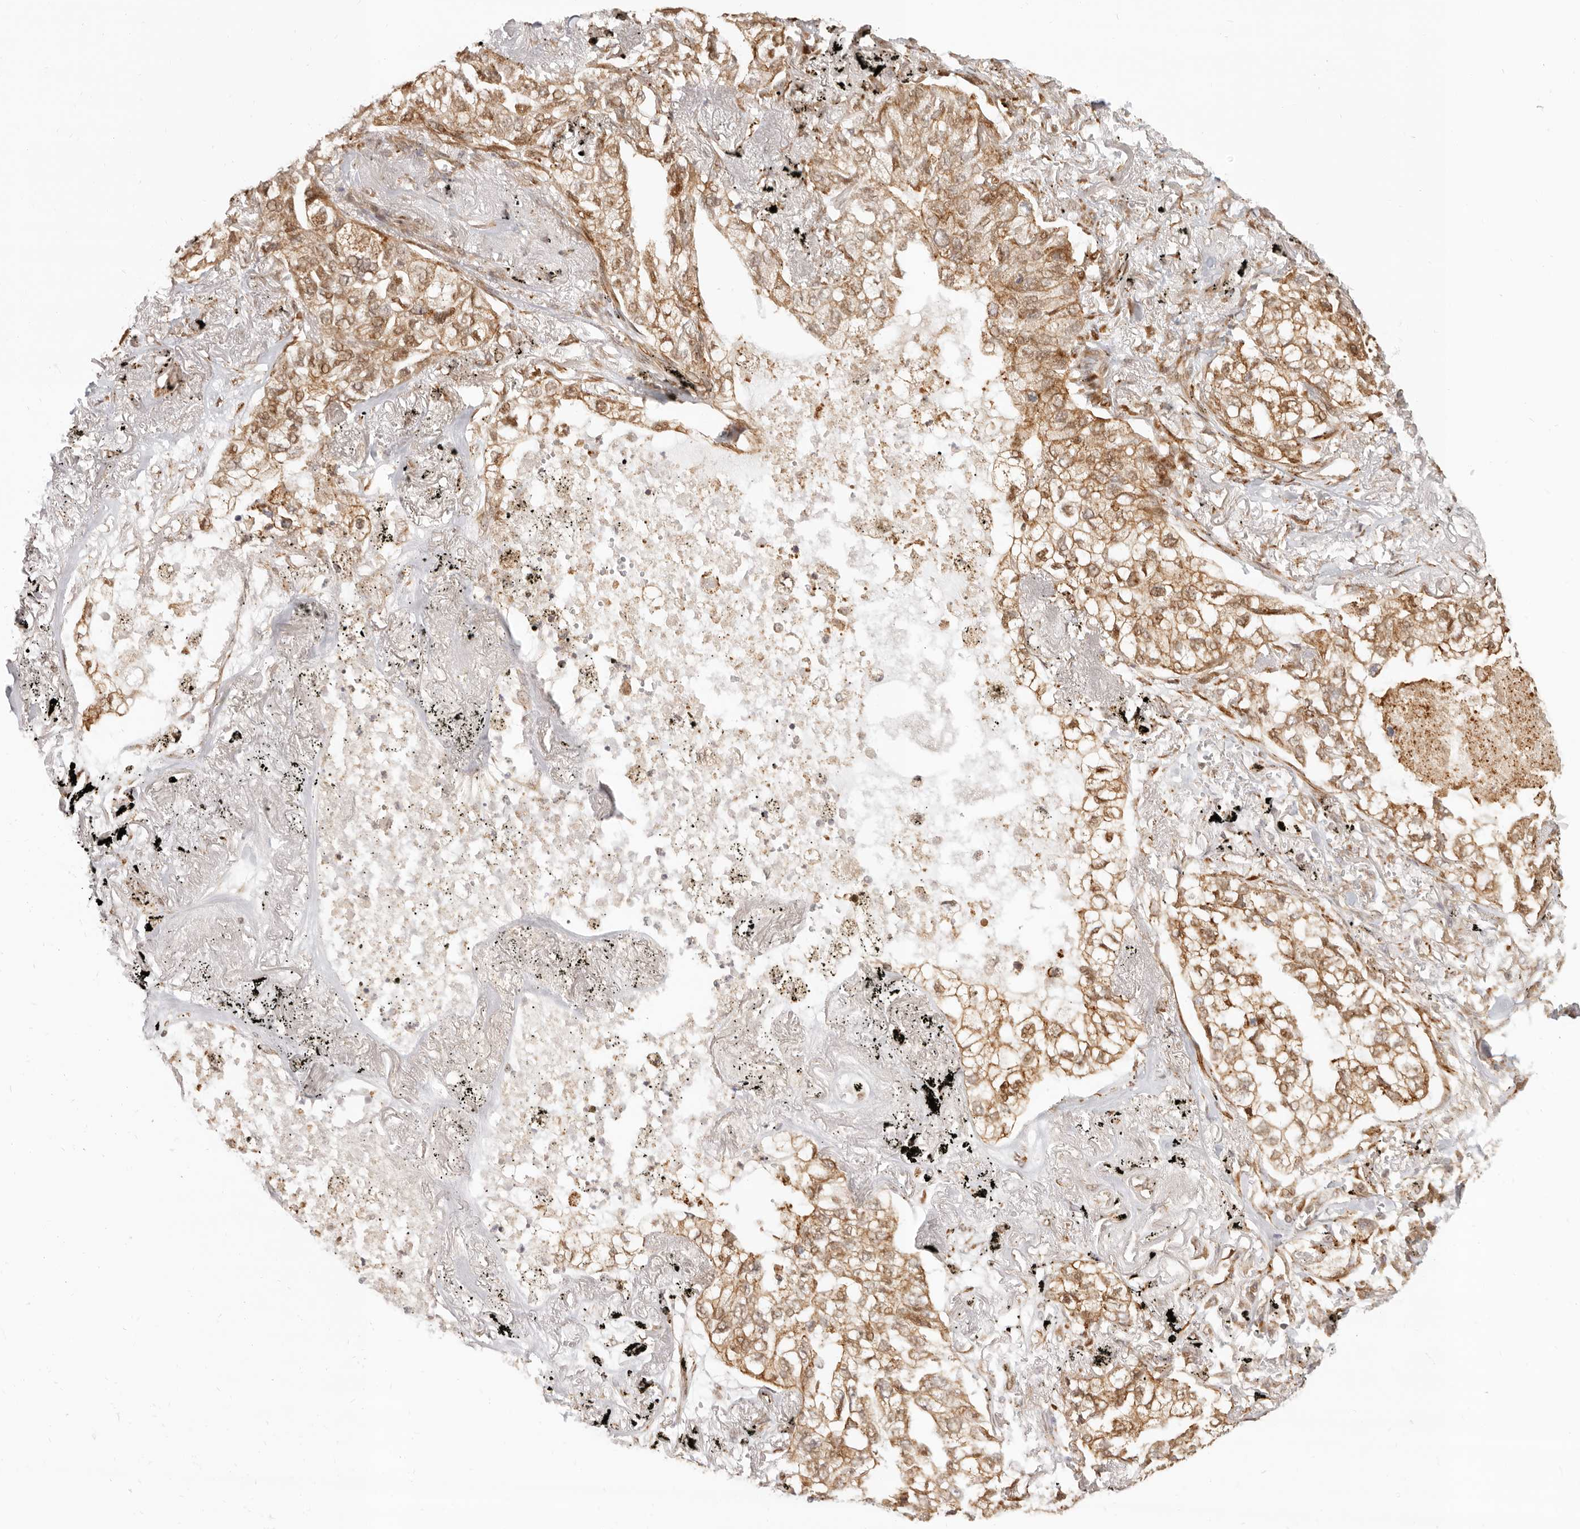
{"staining": {"intensity": "moderate", "quantity": ">75%", "location": "cytoplasmic/membranous,nuclear"}, "tissue": "lung cancer", "cell_type": "Tumor cells", "image_type": "cancer", "snomed": [{"axis": "morphology", "description": "Adenocarcinoma, NOS"}, {"axis": "topography", "description": "Lung"}], "caption": "This is a micrograph of immunohistochemistry staining of lung cancer (adenocarcinoma), which shows moderate staining in the cytoplasmic/membranous and nuclear of tumor cells.", "gene": "TUFT1", "patient": {"sex": "male", "age": 65}}